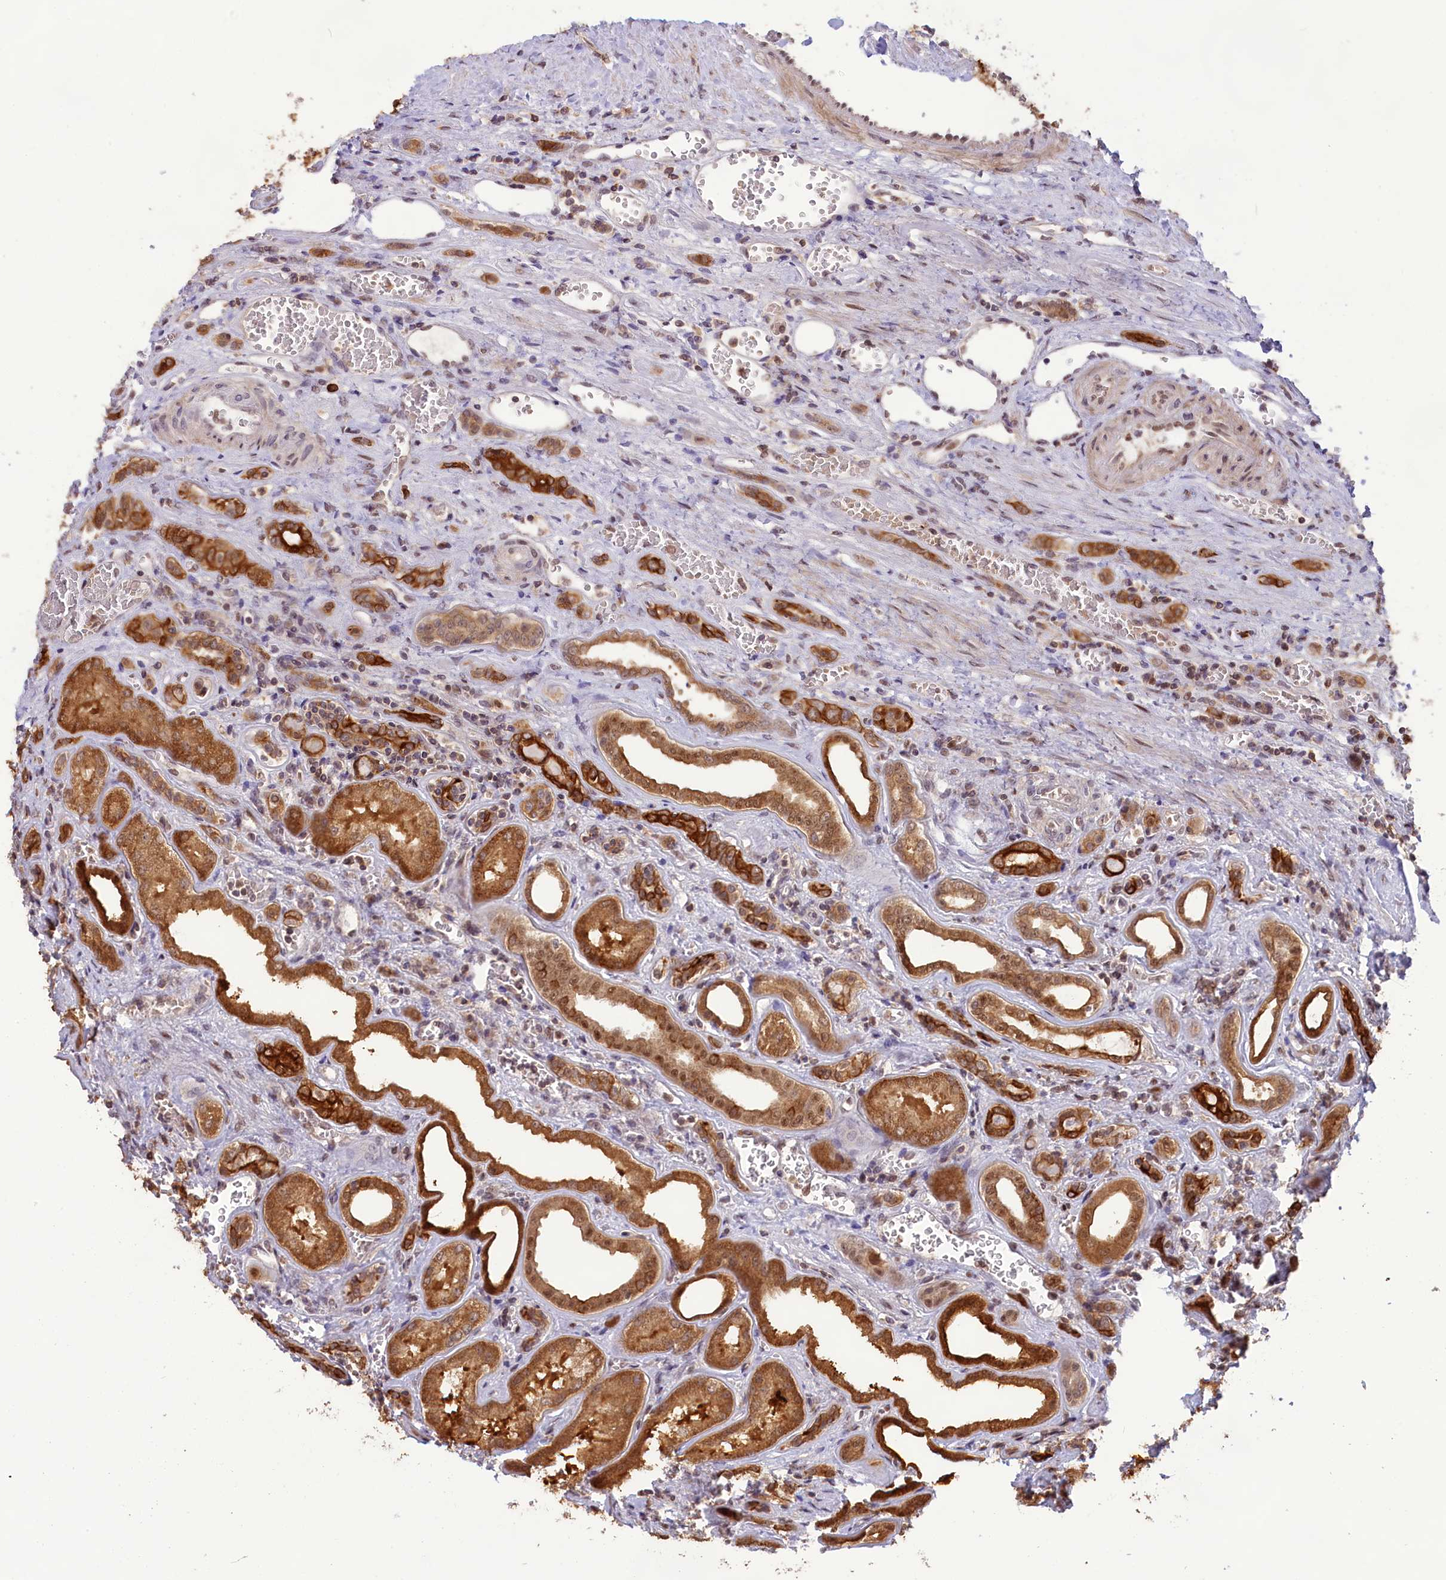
{"staining": {"intensity": "negative", "quantity": "none", "location": "none"}, "tissue": "kidney", "cell_type": "Cells in glomeruli", "image_type": "normal", "snomed": [{"axis": "morphology", "description": "Normal tissue, NOS"}, {"axis": "morphology", "description": "Adenocarcinoma, NOS"}, {"axis": "topography", "description": "Kidney"}], "caption": "This photomicrograph is of unremarkable kidney stained with immunohistochemistry (IHC) to label a protein in brown with the nuclei are counter-stained blue. There is no expression in cells in glomeruli.", "gene": "CARD8", "patient": {"sex": "female", "age": 68}}